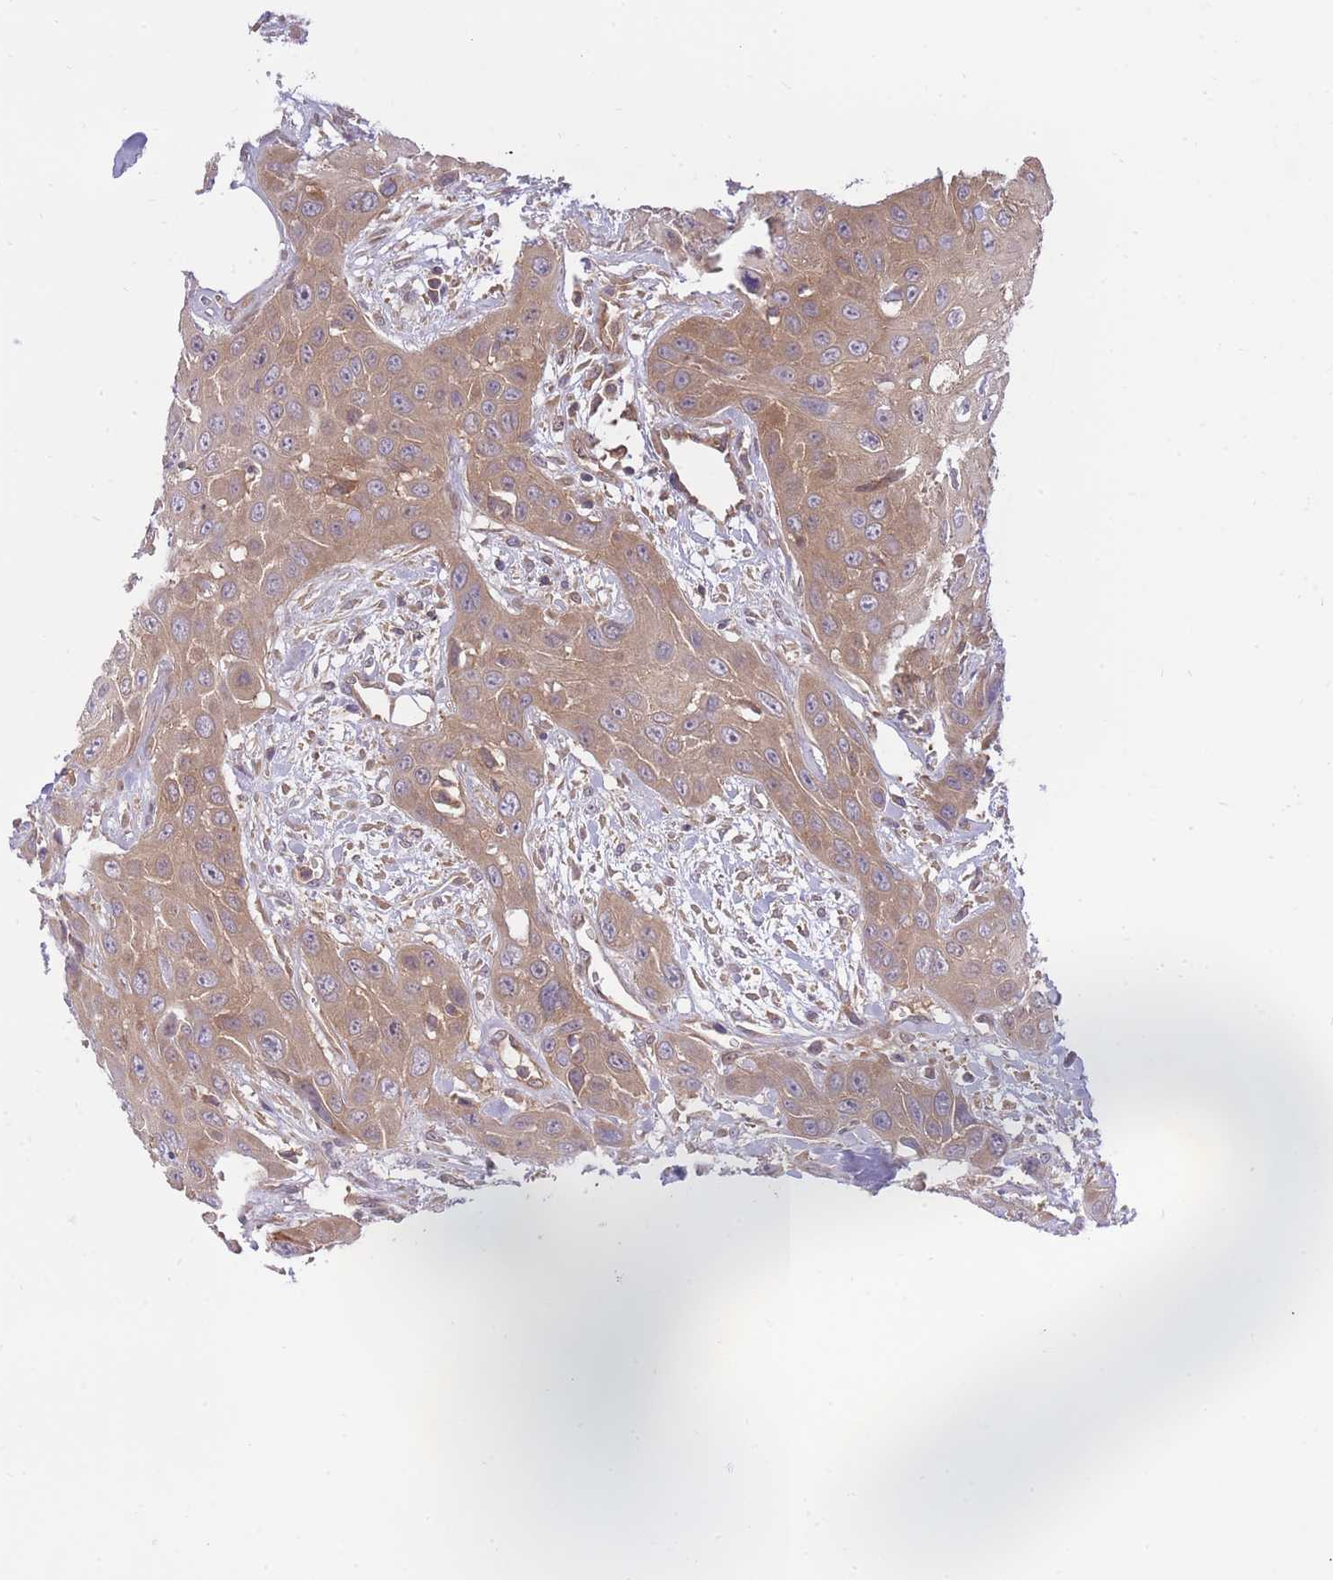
{"staining": {"intensity": "moderate", "quantity": ">75%", "location": "cytoplasmic/membranous"}, "tissue": "head and neck cancer", "cell_type": "Tumor cells", "image_type": "cancer", "snomed": [{"axis": "morphology", "description": "Squamous cell carcinoma, NOS"}, {"axis": "topography", "description": "Head-Neck"}], "caption": "An immunohistochemistry image of tumor tissue is shown. Protein staining in brown labels moderate cytoplasmic/membranous positivity in head and neck cancer (squamous cell carcinoma) within tumor cells.", "gene": "PREP", "patient": {"sex": "male", "age": 81}}